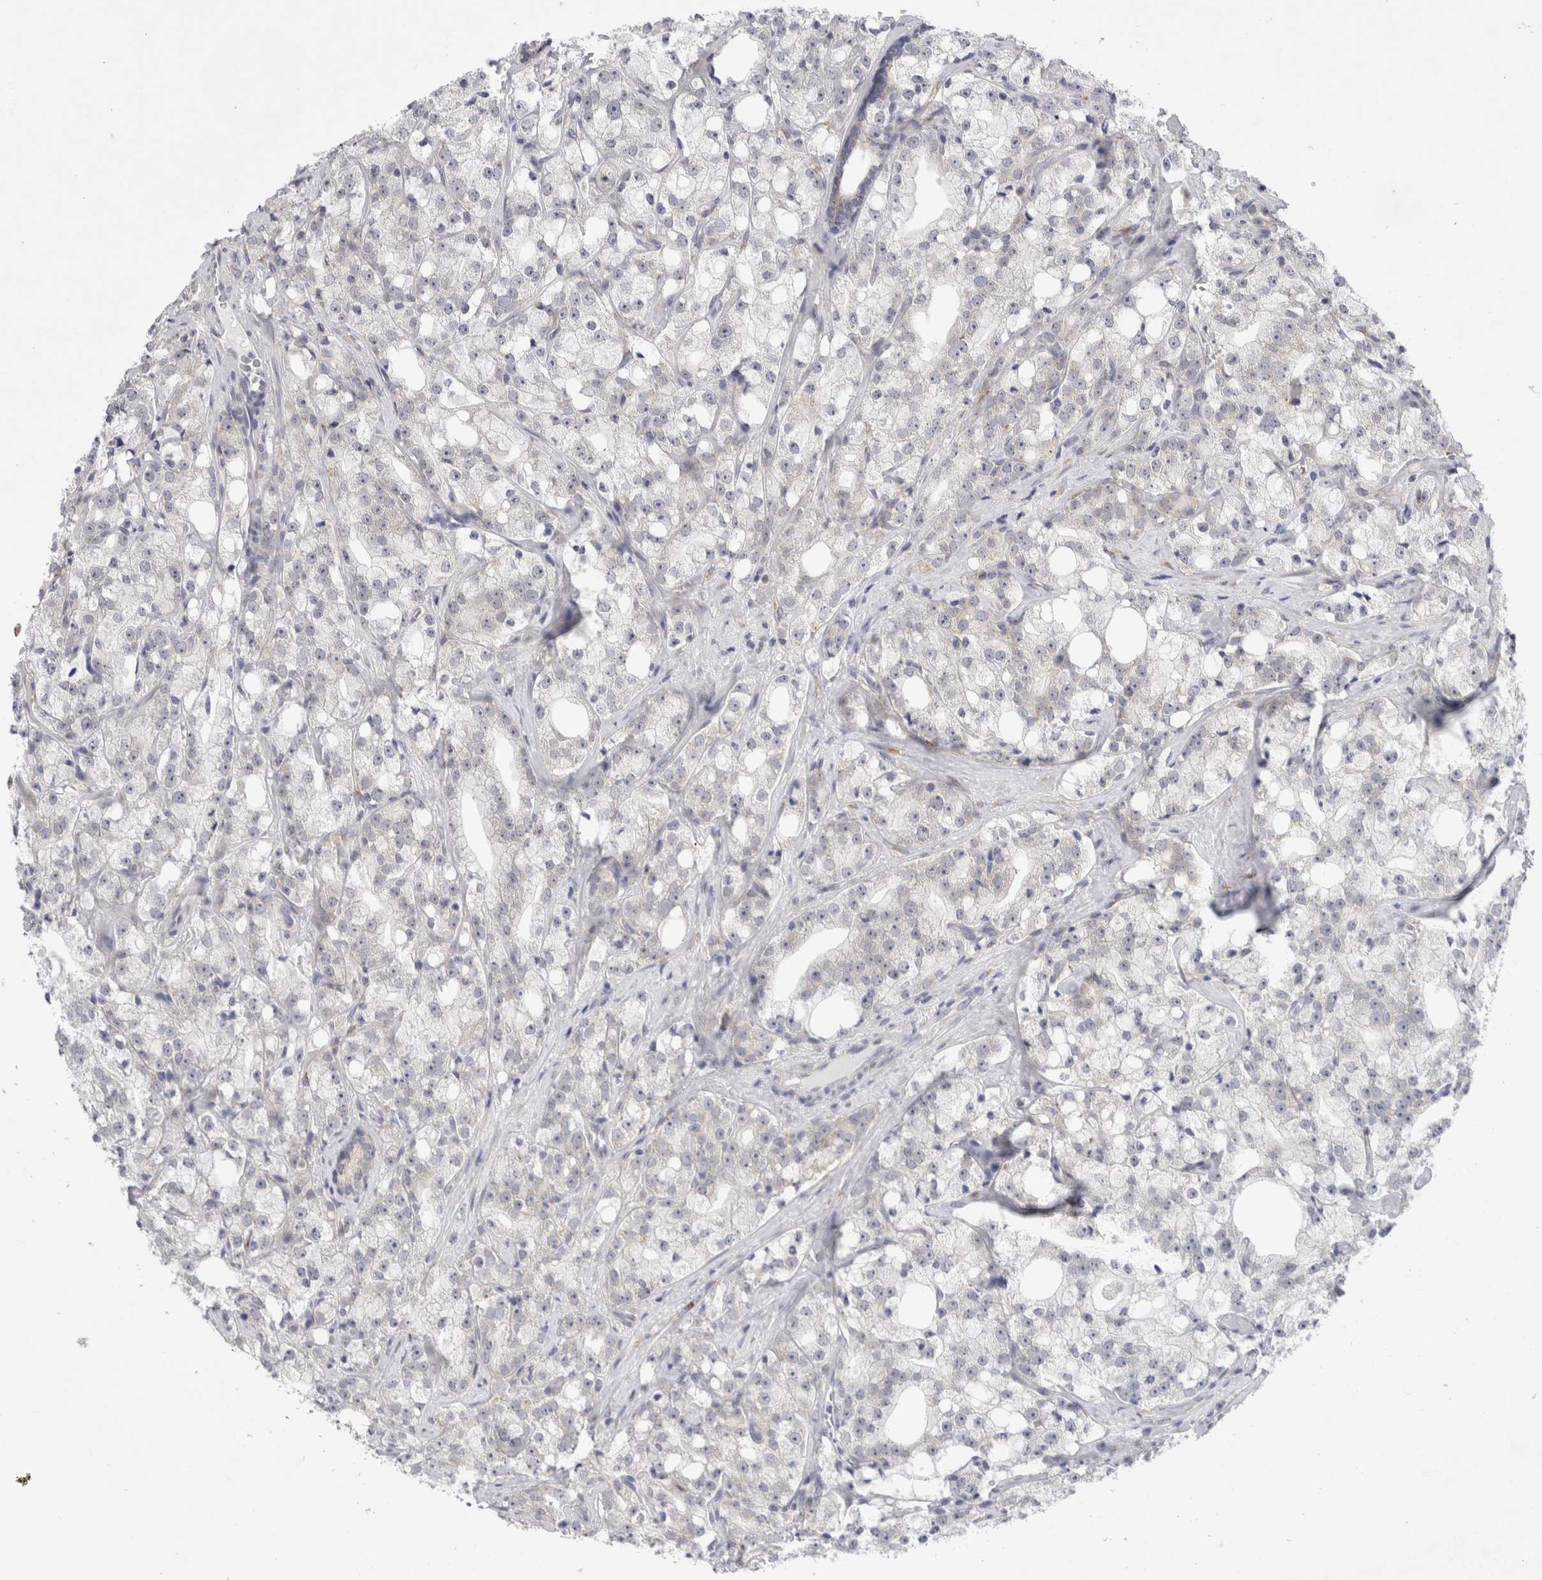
{"staining": {"intensity": "negative", "quantity": "none", "location": "none"}, "tissue": "prostate cancer", "cell_type": "Tumor cells", "image_type": "cancer", "snomed": [{"axis": "morphology", "description": "Adenocarcinoma, High grade"}, {"axis": "topography", "description": "Prostate"}], "caption": "Tumor cells are negative for brown protein staining in prostate cancer. (DAB immunohistochemistry (IHC), high magnification).", "gene": "TRMT1L", "patient": {"sex": "male", "age": 64}}